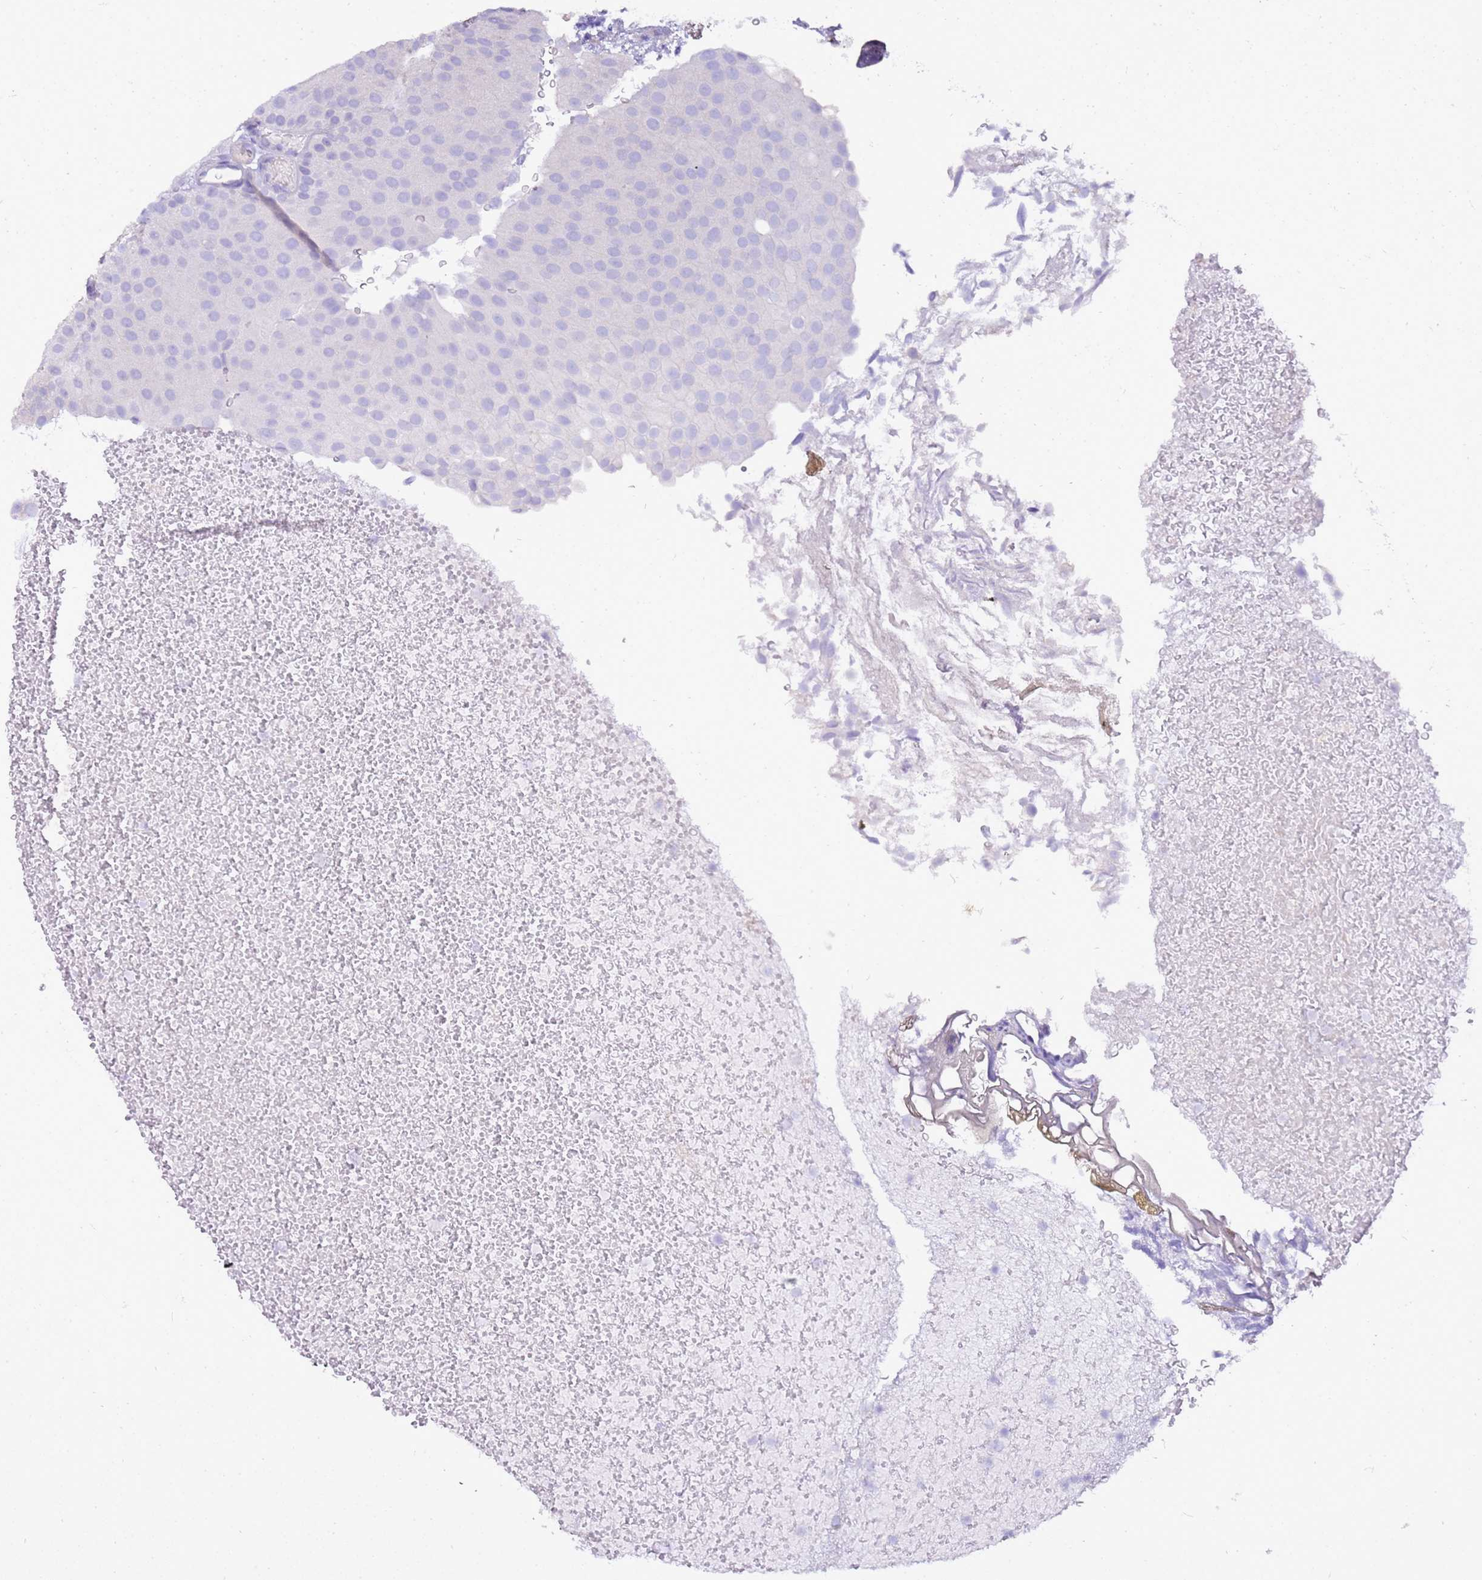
{"staining": {"intensity": "negative", "quantity": "none", "location": "none"}, "tissue": "urothelial cancer", "cell_type": "Tumor cells", "image_type": "cancer", "snomed": [{"axis": "morphology", "description": "Urothelial carcinoma, Low grade"}, {"axis": "topography", "description": "Urinary bladder"}], "caption": "Image shows no significant protein positivity in tumor cells of urothelial carcinoma (low-grade).", "gene": "DCDC2B", "patient": {"sex": "male", "age": 78}}